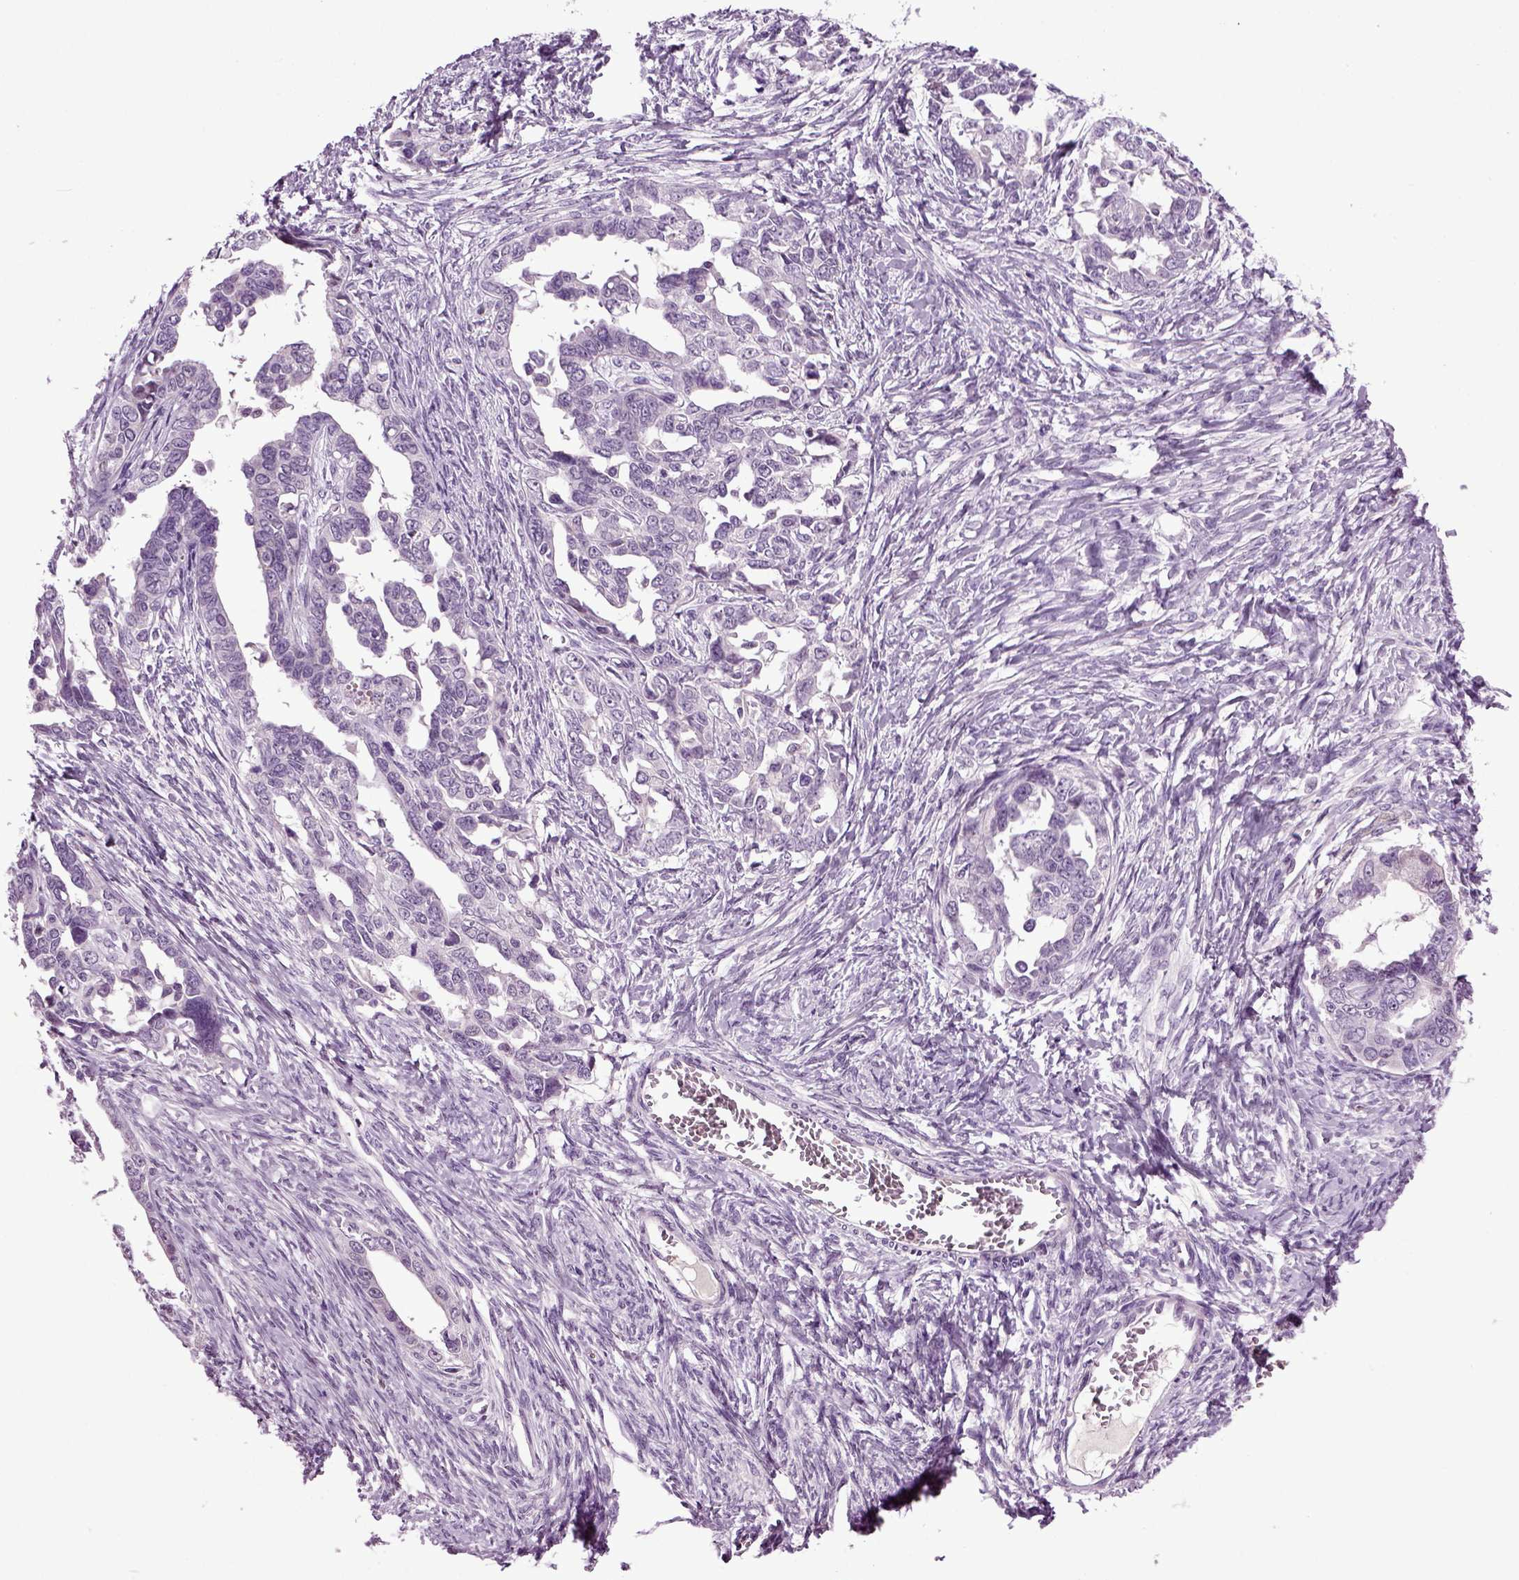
{"staining": {"intensity": "negative", "quantity": "none", "location": "none"}, "tissue": "ovarian cancer", "cell_type": "Tumor cells", "image_type": "cancer", "snomed": [{"axis": "morphology", "description": "Cystadenocarcinoma, serous, NOS"}, {"axis": "topography", "description": "Ovary"}], "caption": "IHC histopathology image of ovarian cancer stained for a protein (brown), which demonstrates no expression in tumor cells.", "gene": "FGF11", "patient": {"sex": "female", "age": 69}}